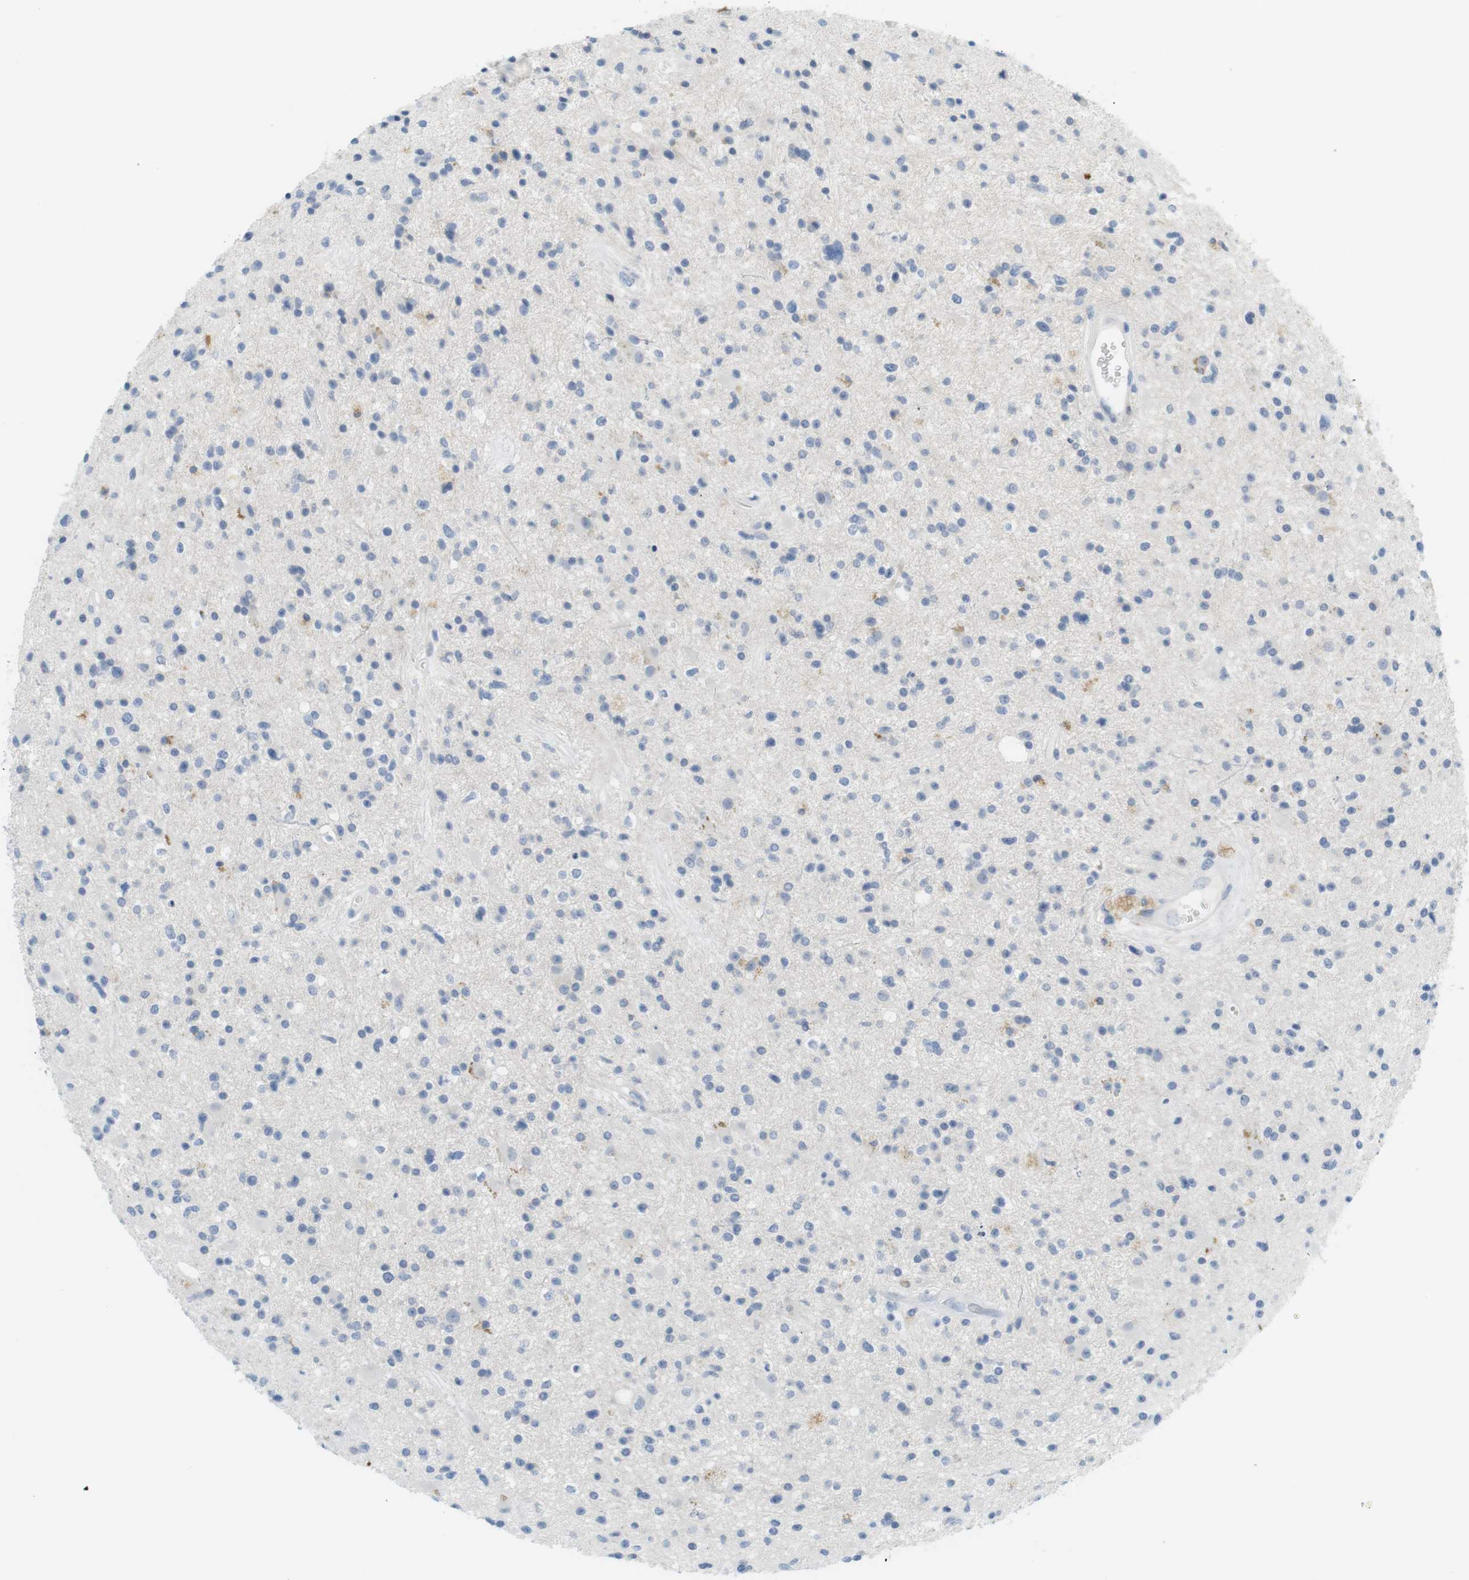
{"staining": {"intensity": "negative", "quantity": "none", "location": "none"}, "tissue": "glioma", "cell_type": "Tumor cells", "image_type": "cancer", "snomed": [{"axis": "morphology", "description": "Glioma, malignant, High grade"}, {"axis": "topography", "description": "Brain"}], "caption": "Immunohistochemistry (IHC) photomicrograph of neoplastic tissue: human malignant glioma (high-grade) stained with DAB (3,3'-diaminobenzidine) shows no significant protein positivity in tumor cells. (Stains: DAB IHC with hematoxylin counter stain, Microscopy: brightfield microscopy at high magnification).", "gene": "CREB3L2", "patient": {"sex": "male", "age": 33}}